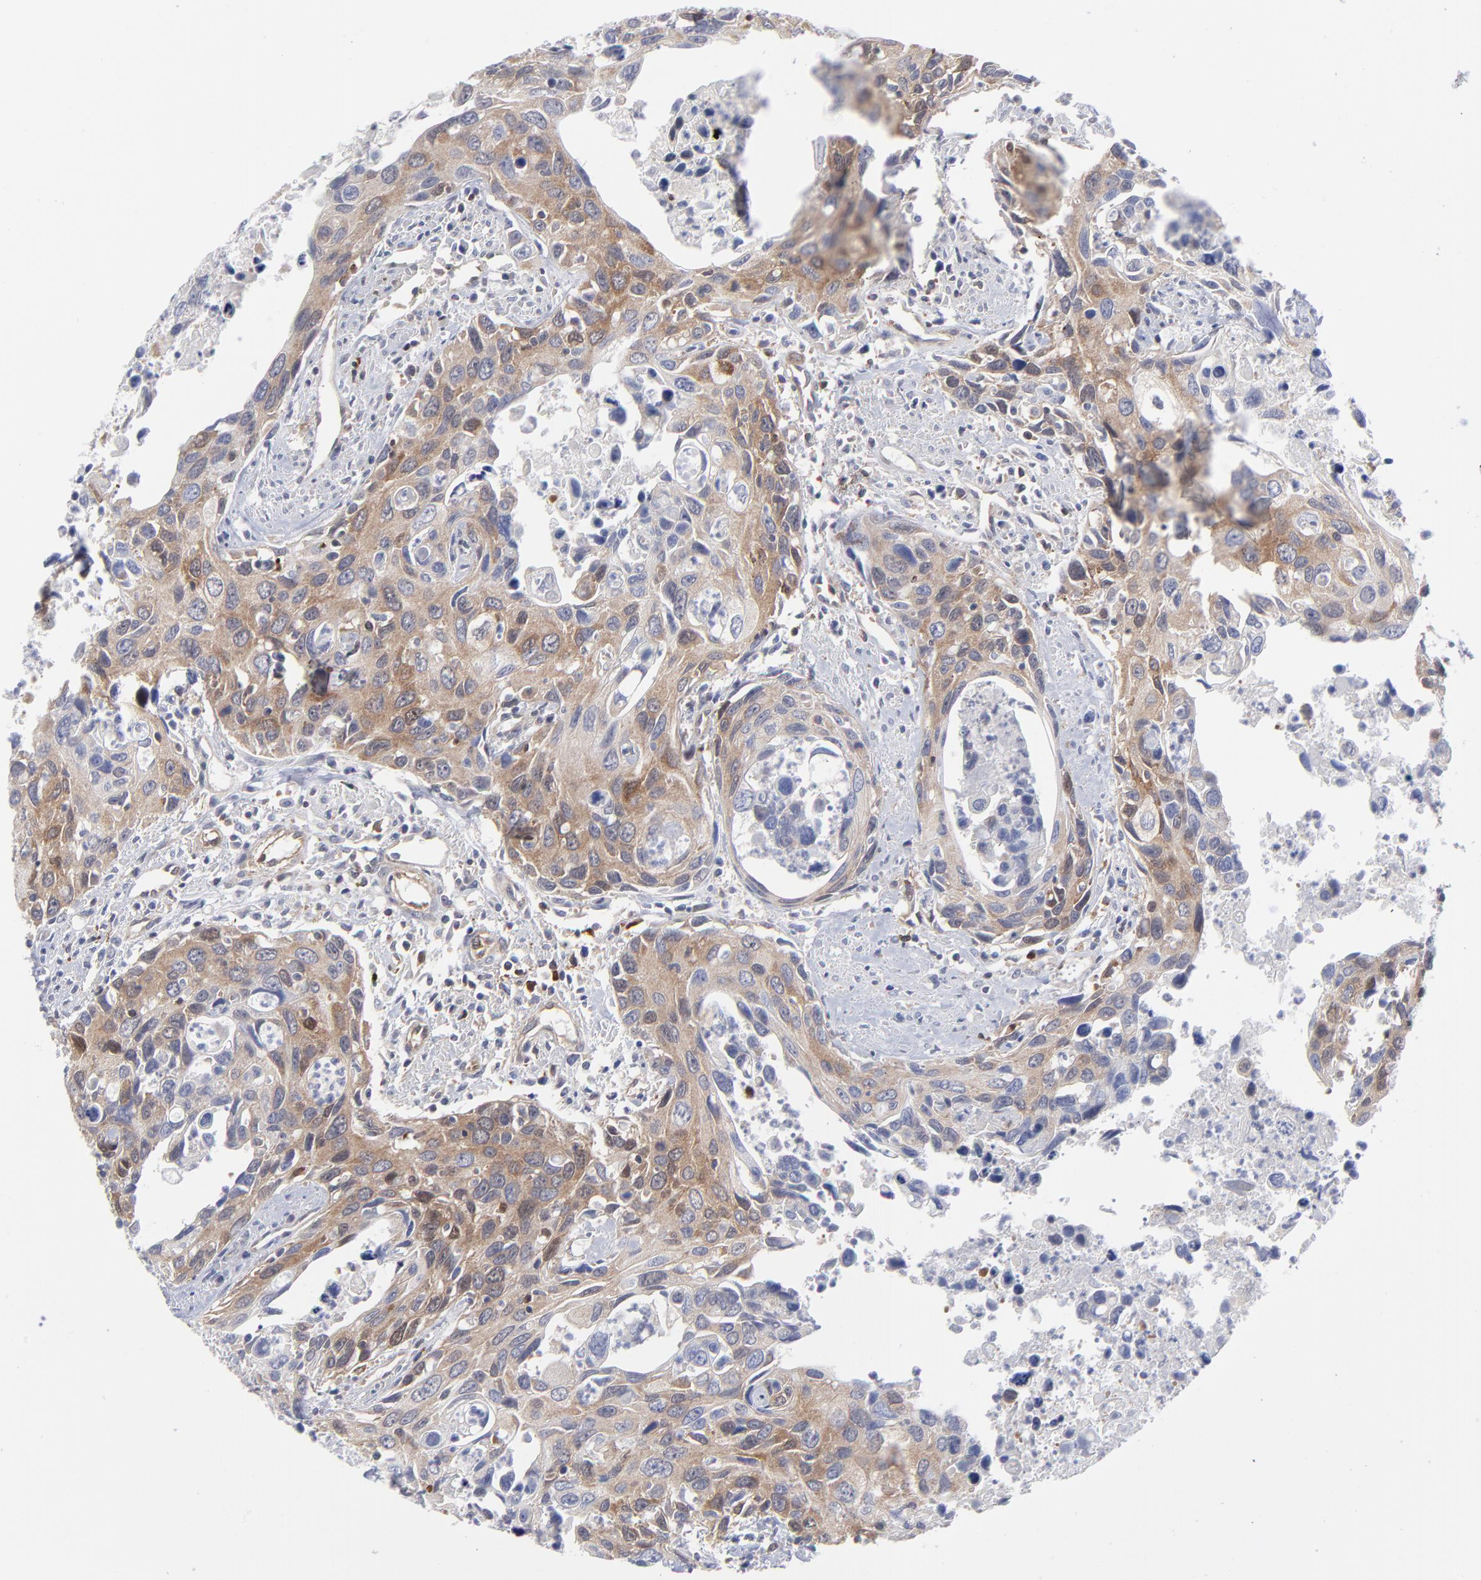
{"staining": {"intensity": "weak", "quantity": ">75%", "location": "cytoplasmic/membranous"}, "tissue": "urothelial cancer", "cell_type": "Tumor cells", "image_type": "cancer", "snomed": [{"axis": "morphology", "description": "Urothelial carcinoma, High grade"}, {"axis": "topography", "description": "Urinary bladder"}], "caption": "Human urothelial carcinoma (high-grade) stained for a protein (brown) shows weak cytoplasmic/membranous positive staining in about >75% of tumor cells.", "gene": "NFKBIA", "patient": {"sex": "male", "age": 71}}